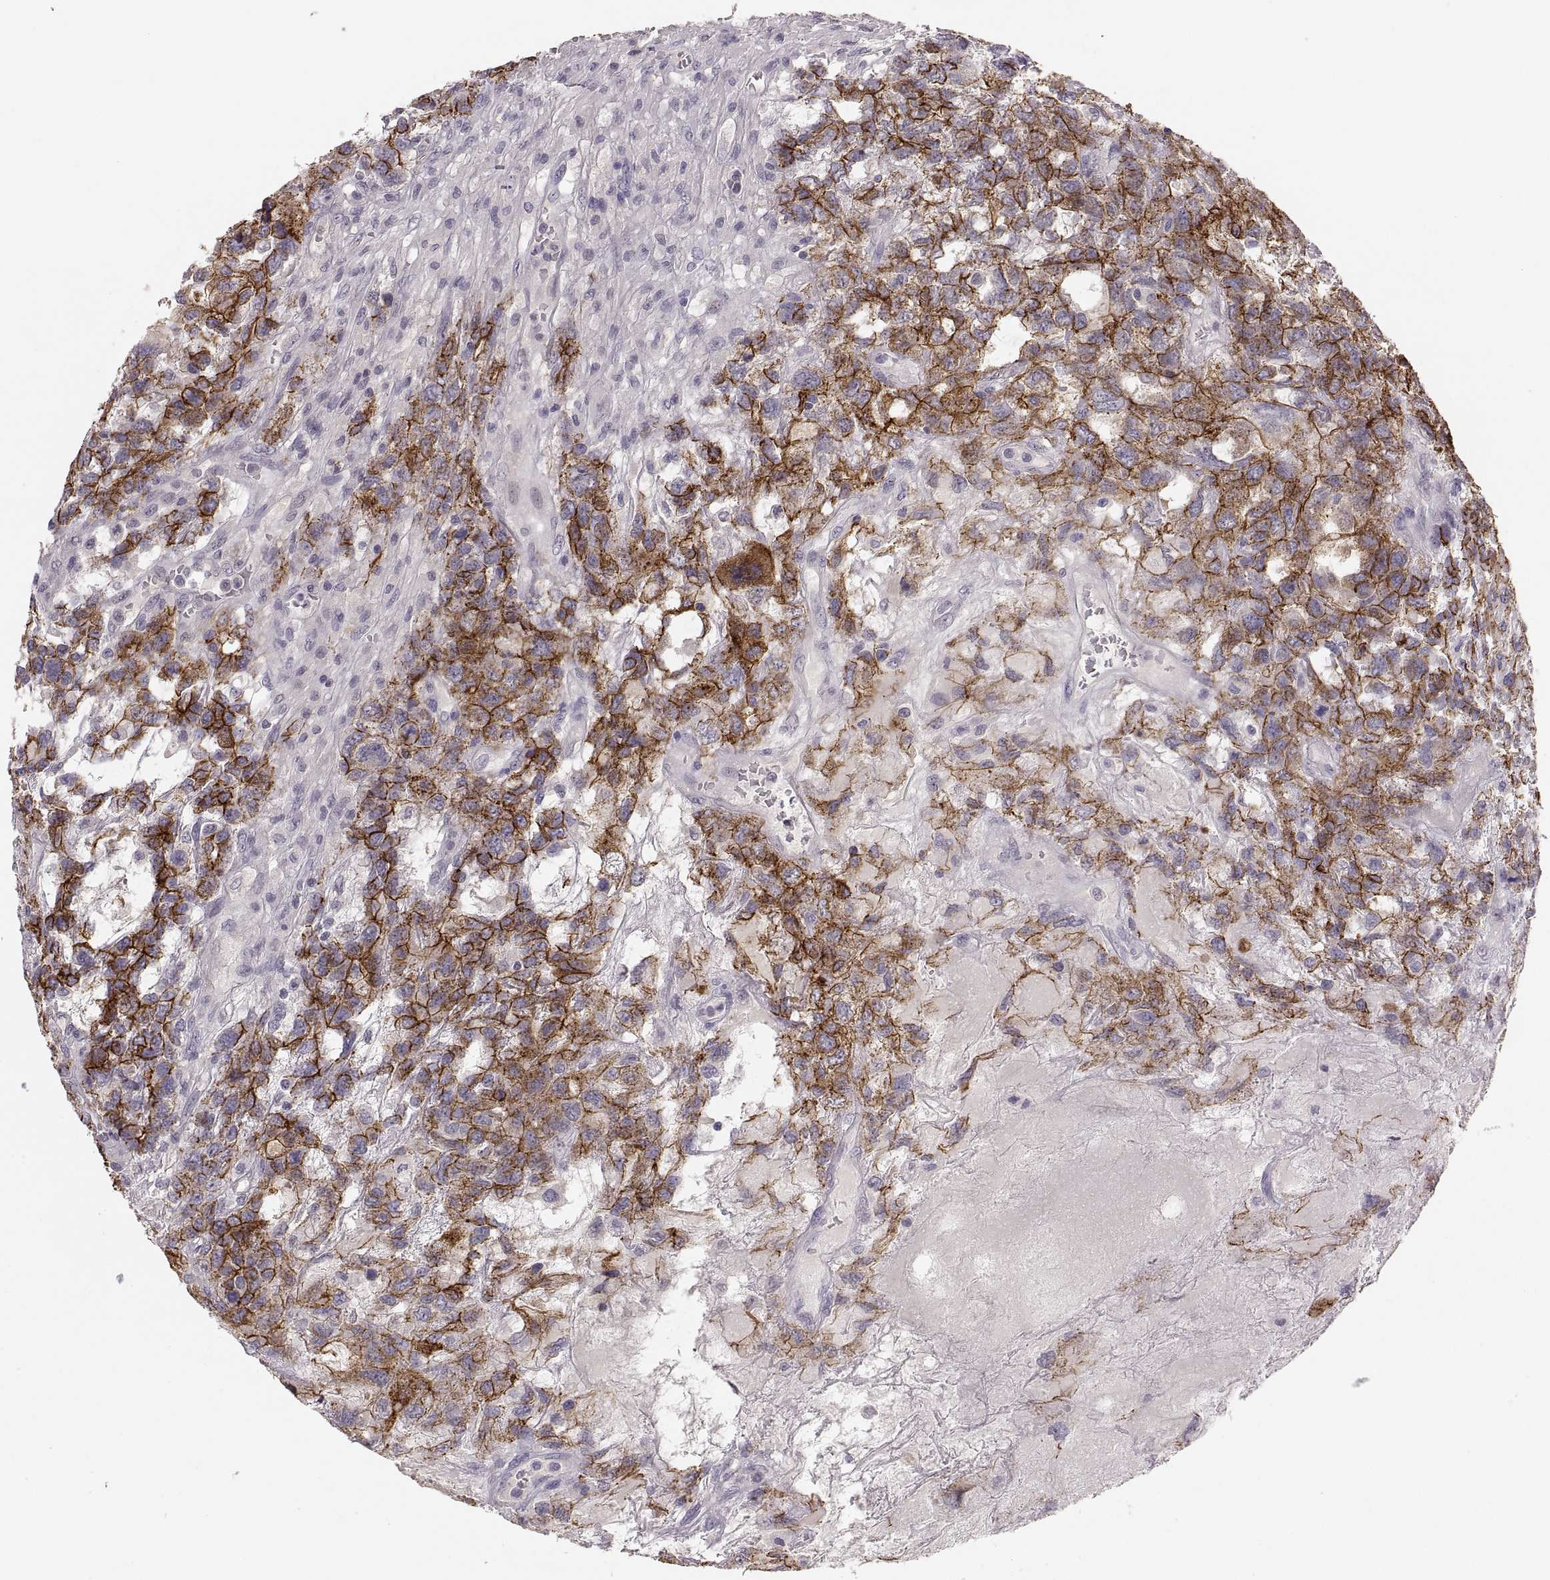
{"staining": {"intensity": "strong", "quantity": ">75%", "location": "cytoplasmic/membranous"}, "tissue": "testis cancer", "cell_type": "Tumor cells", "image_type": "cancer", "snomed": [{"axis": "morphology", "description": "Seminoma, NOS"}, {"axis": "topography", "description": "Testis"}], "caption": "Brown immunohistochemical staining in testis cancer reveals strong cytoplasmic/membranous expression in approximately >75% of tumor cells.", "gene": "CDH2", "patient": {"sex": "male", "age": 52}}